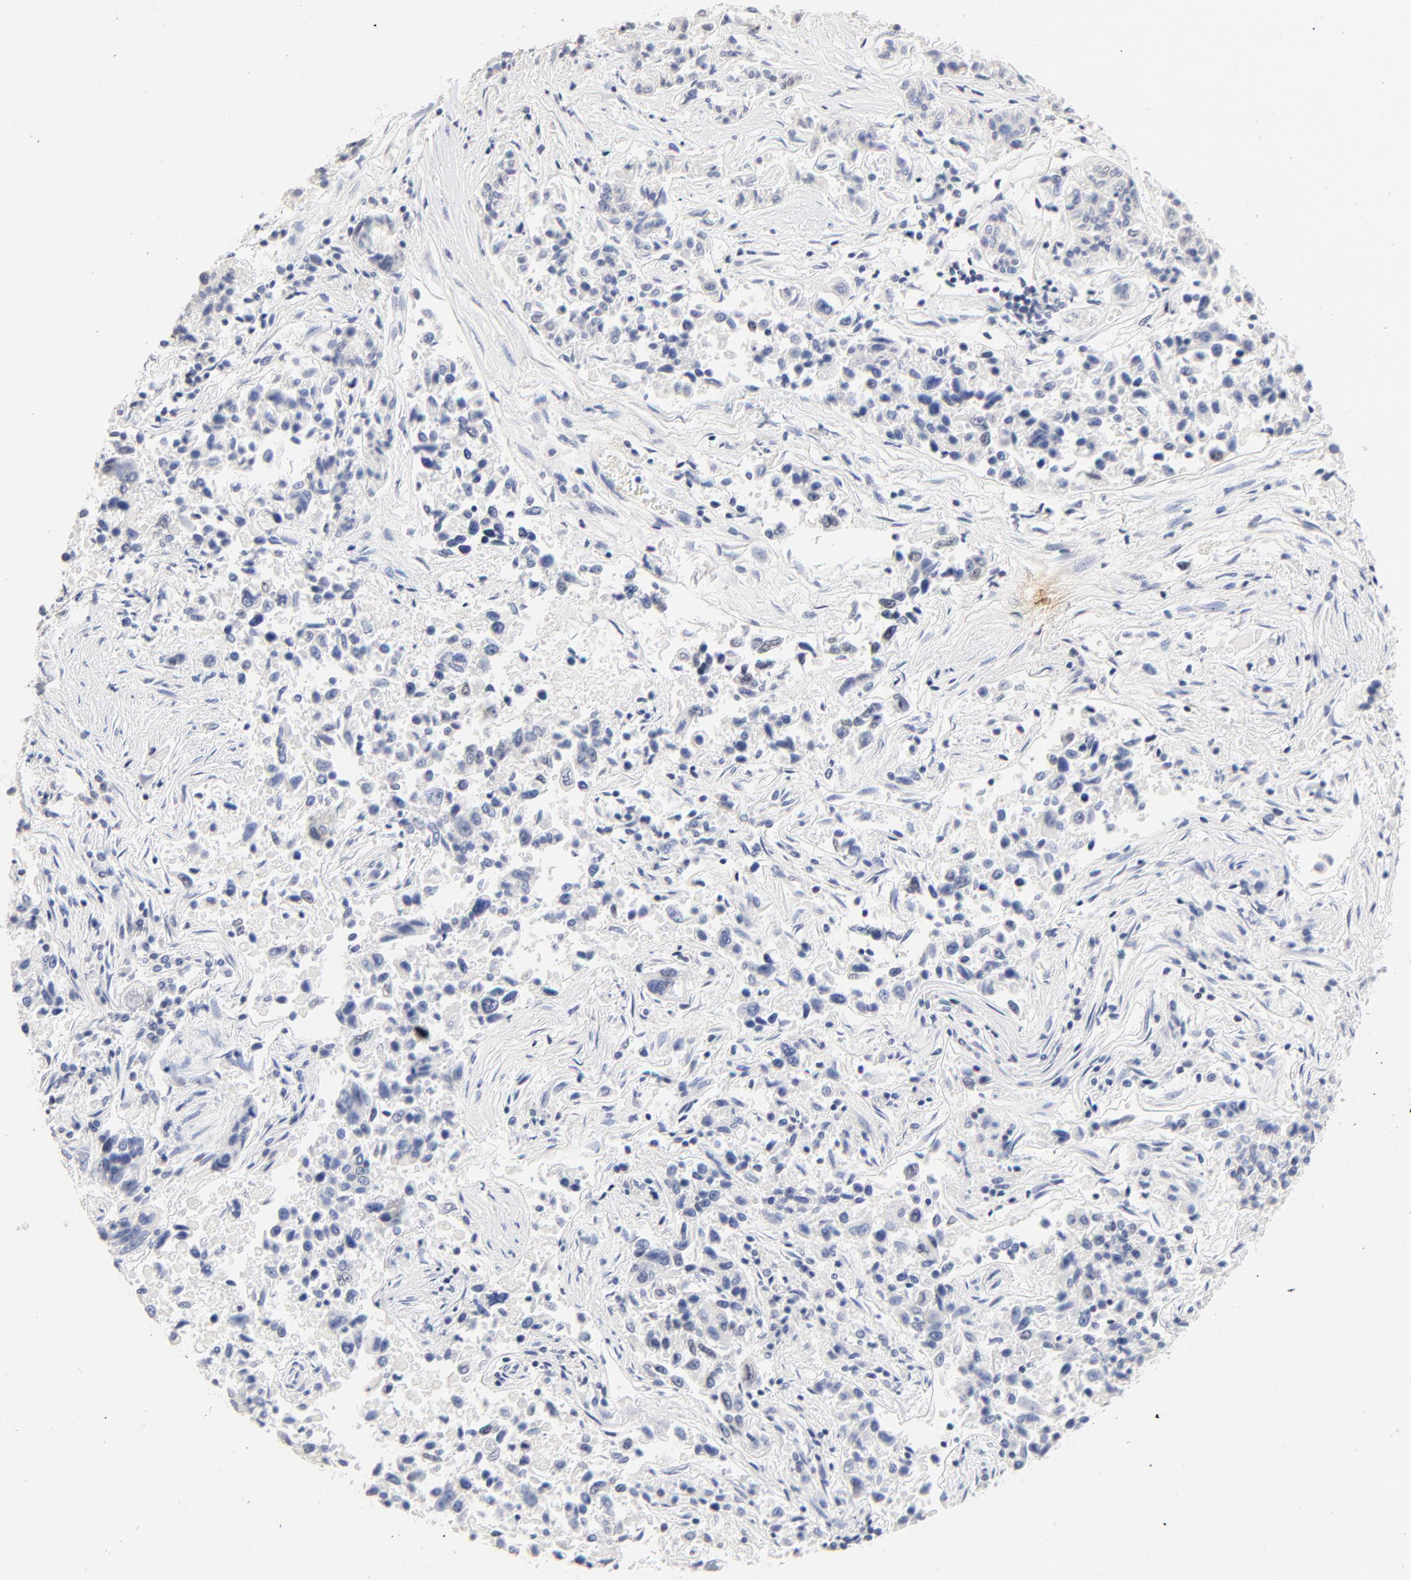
{"staining": {"intensity": "negative", "quantity": "none", "location": "none"}, "tissue": "lung cancer", "cell_type": "Tumor cells", "image_type": "cancer", "snomed": [{"axis": "morphology", "description": "Adenocarcinoma, NOS"}, {"axis": "topography", "description": "Lung"}], "caption": "Tumor cells show no significant staining in lung adenocarcinoma. (Brightfield microscopy of DAB IHC at high magnification).", "gene": "ORC2", "patient": {"sex": "male", "age": 84}}